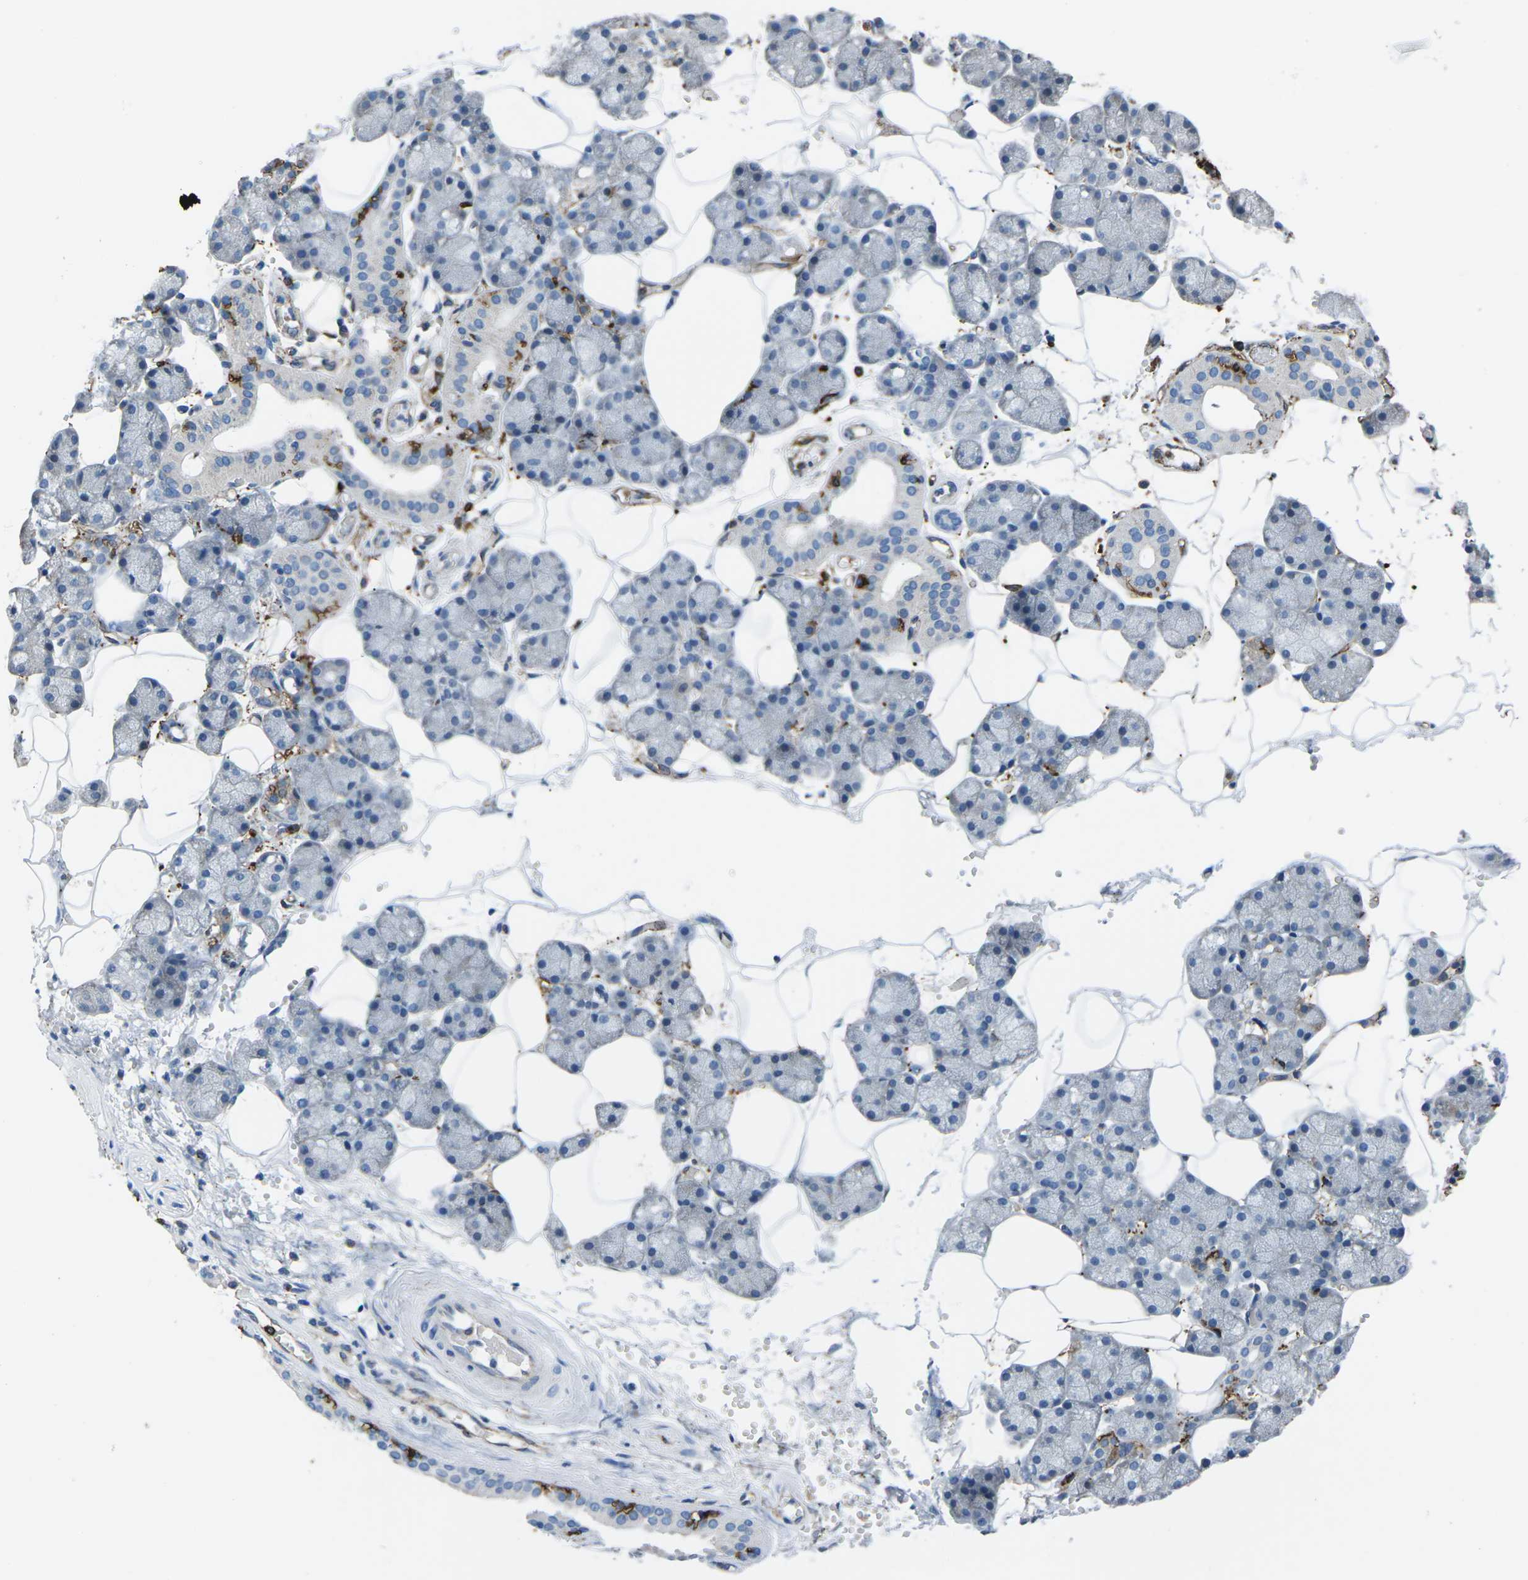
{"staining": {"intensity": "moderate", "quantity": "25%-75%", "location": "cytoplasmic/membranous"}, "tissue": "salivary gland", "cell_type": "Glandular cells", "image_type": "normal", "snomed": [{"axis": "morphology", "description": "Normal tissue, NOS"}, {"axis": "topography", "description": "Salivary gland"}], "caption": "A photomicrograph of human salivary gland stained for a protein demonstrates moderate cytoplasmic/membranous brown staining in glandular cells. The staining was performed using DAB to visualize the protein expression in brown, while the nuclei were stained in blue with hematoxylin (Magnification: 20x).", "gene": "PTPN1", "patient": {"sex": "male", "age": 62}}